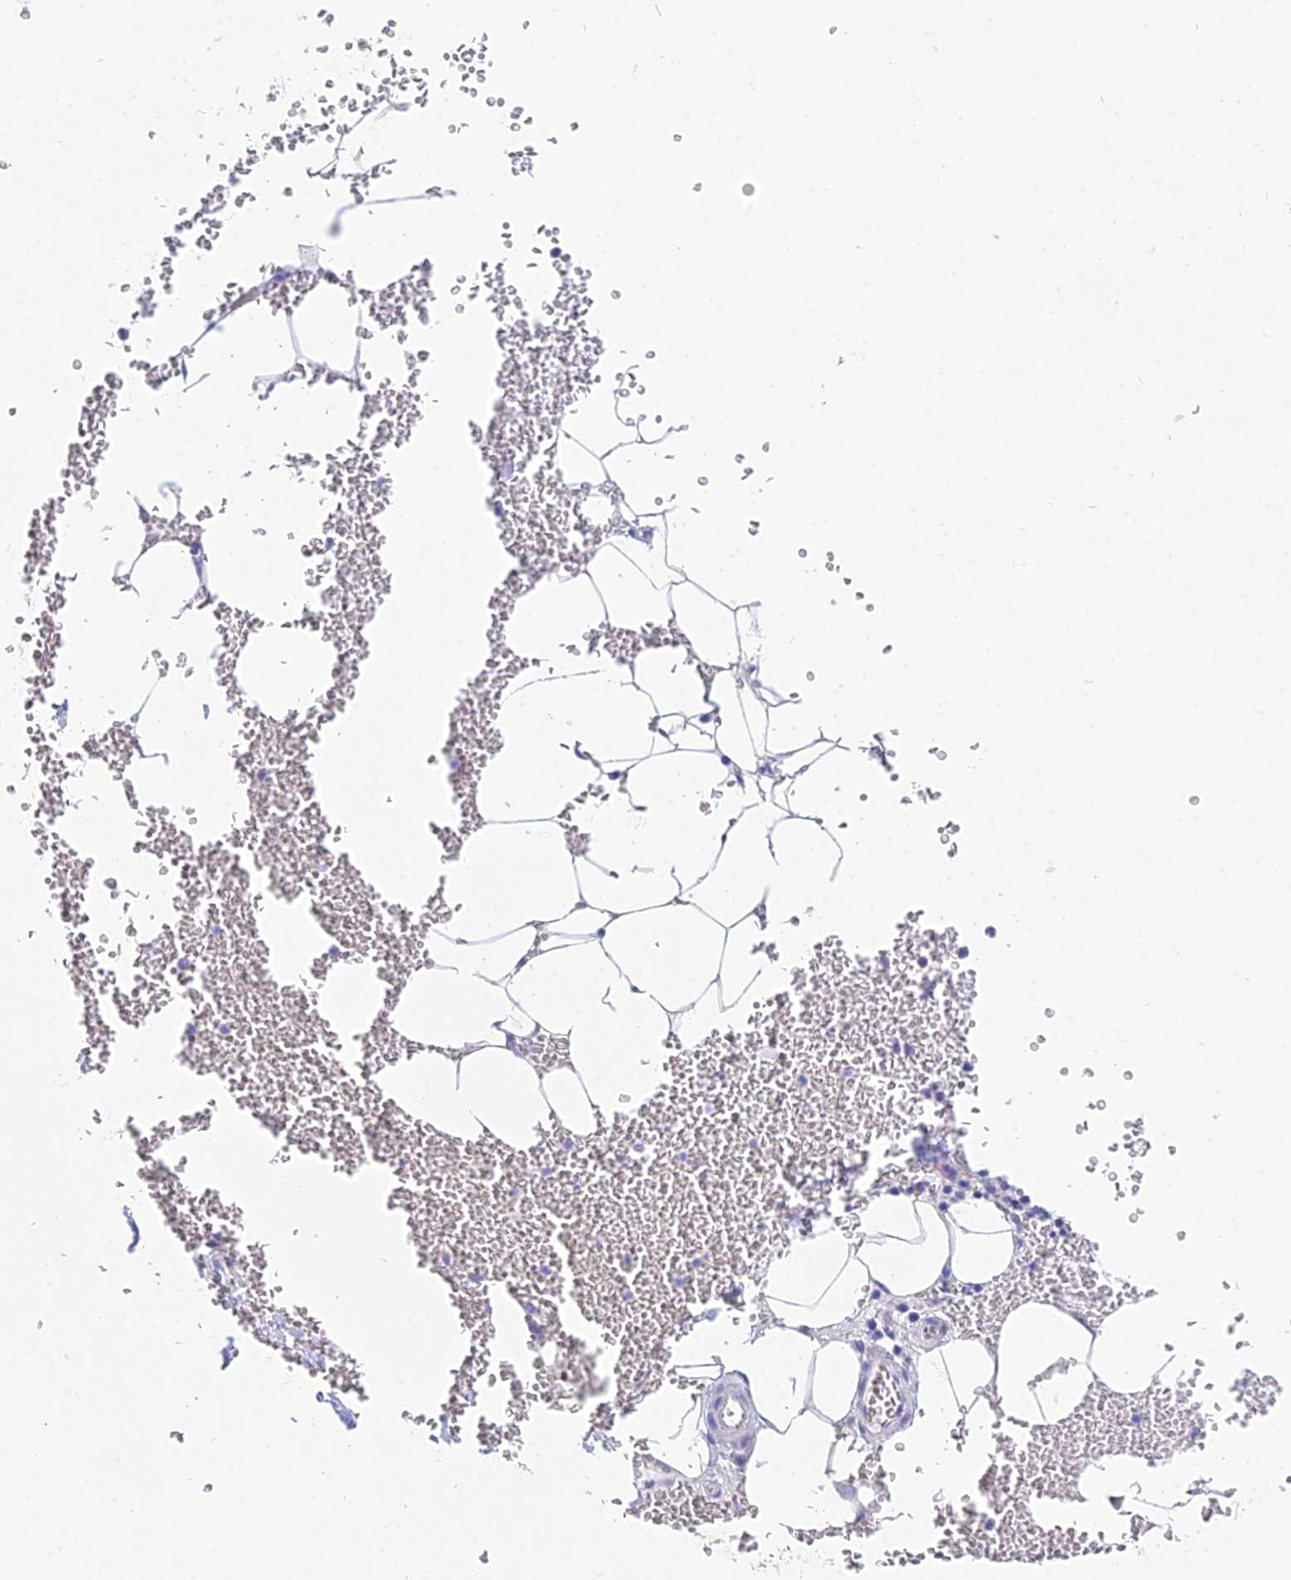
{"staining": {"intensity": "negative", "quantity": "none", "location": "none"}, "tissue": "adipose tissue", "cell_type": "Adipocytes", "image_type": "normal", "snomed": [{"axis": "morphology", "description": "Normal tissue, NOS"}, {"axis": "topography", "description": "Adipose tissue"}, {"axis": "topography", "description": "Peripheral nerve tissue"}], "caption": "Immunohistochemical staining of benign adipose tissue shows no significant staining in adipocytes.", "gene": "CEP41", "patient": {"sex": "male", "age": 52}}